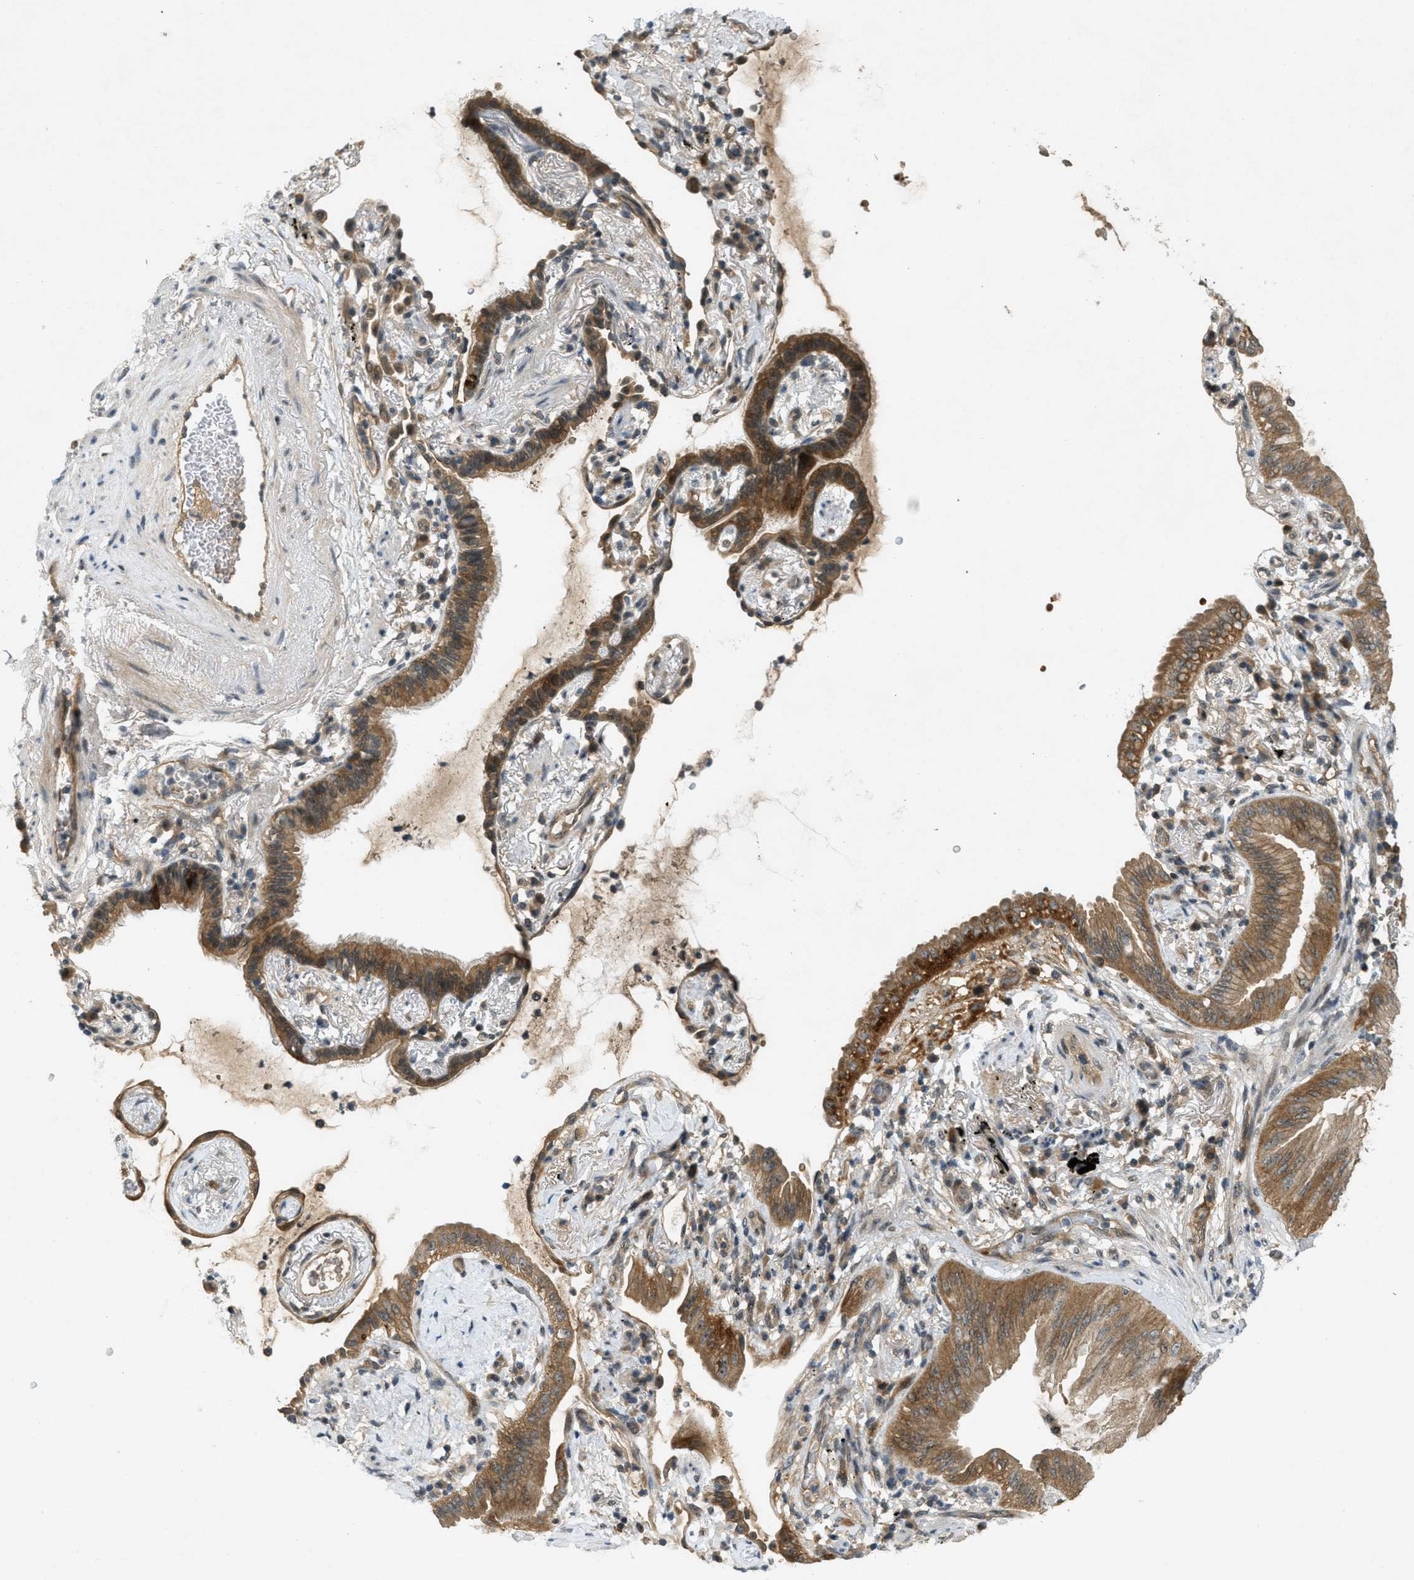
{"staining": {"intensity": "moderate", "quantity": ">75%", "location": "cytoplasmic/membranous"}, "tissue": "lung cancer", "cell_type": "Tumor cells", "image_type": "cancer", "snomed": [{"axis": "morphology", "description": "Normal tissue, NOS"}, {"axis": "morphology", "description": "Adenocarcinoma, NOS"}, {"axis": "topography", "description": "Bronchus"}, {"axis": "topography", "description": "Lung"}], "caption": "Immunohistochemical staining of lung adenocarcinoma exhibits moderate cytoplasmic/membranous protein staining in about >75% of tumor cells.", "gene": "STK11", "patient": {"sex": "female", "age": 70}}